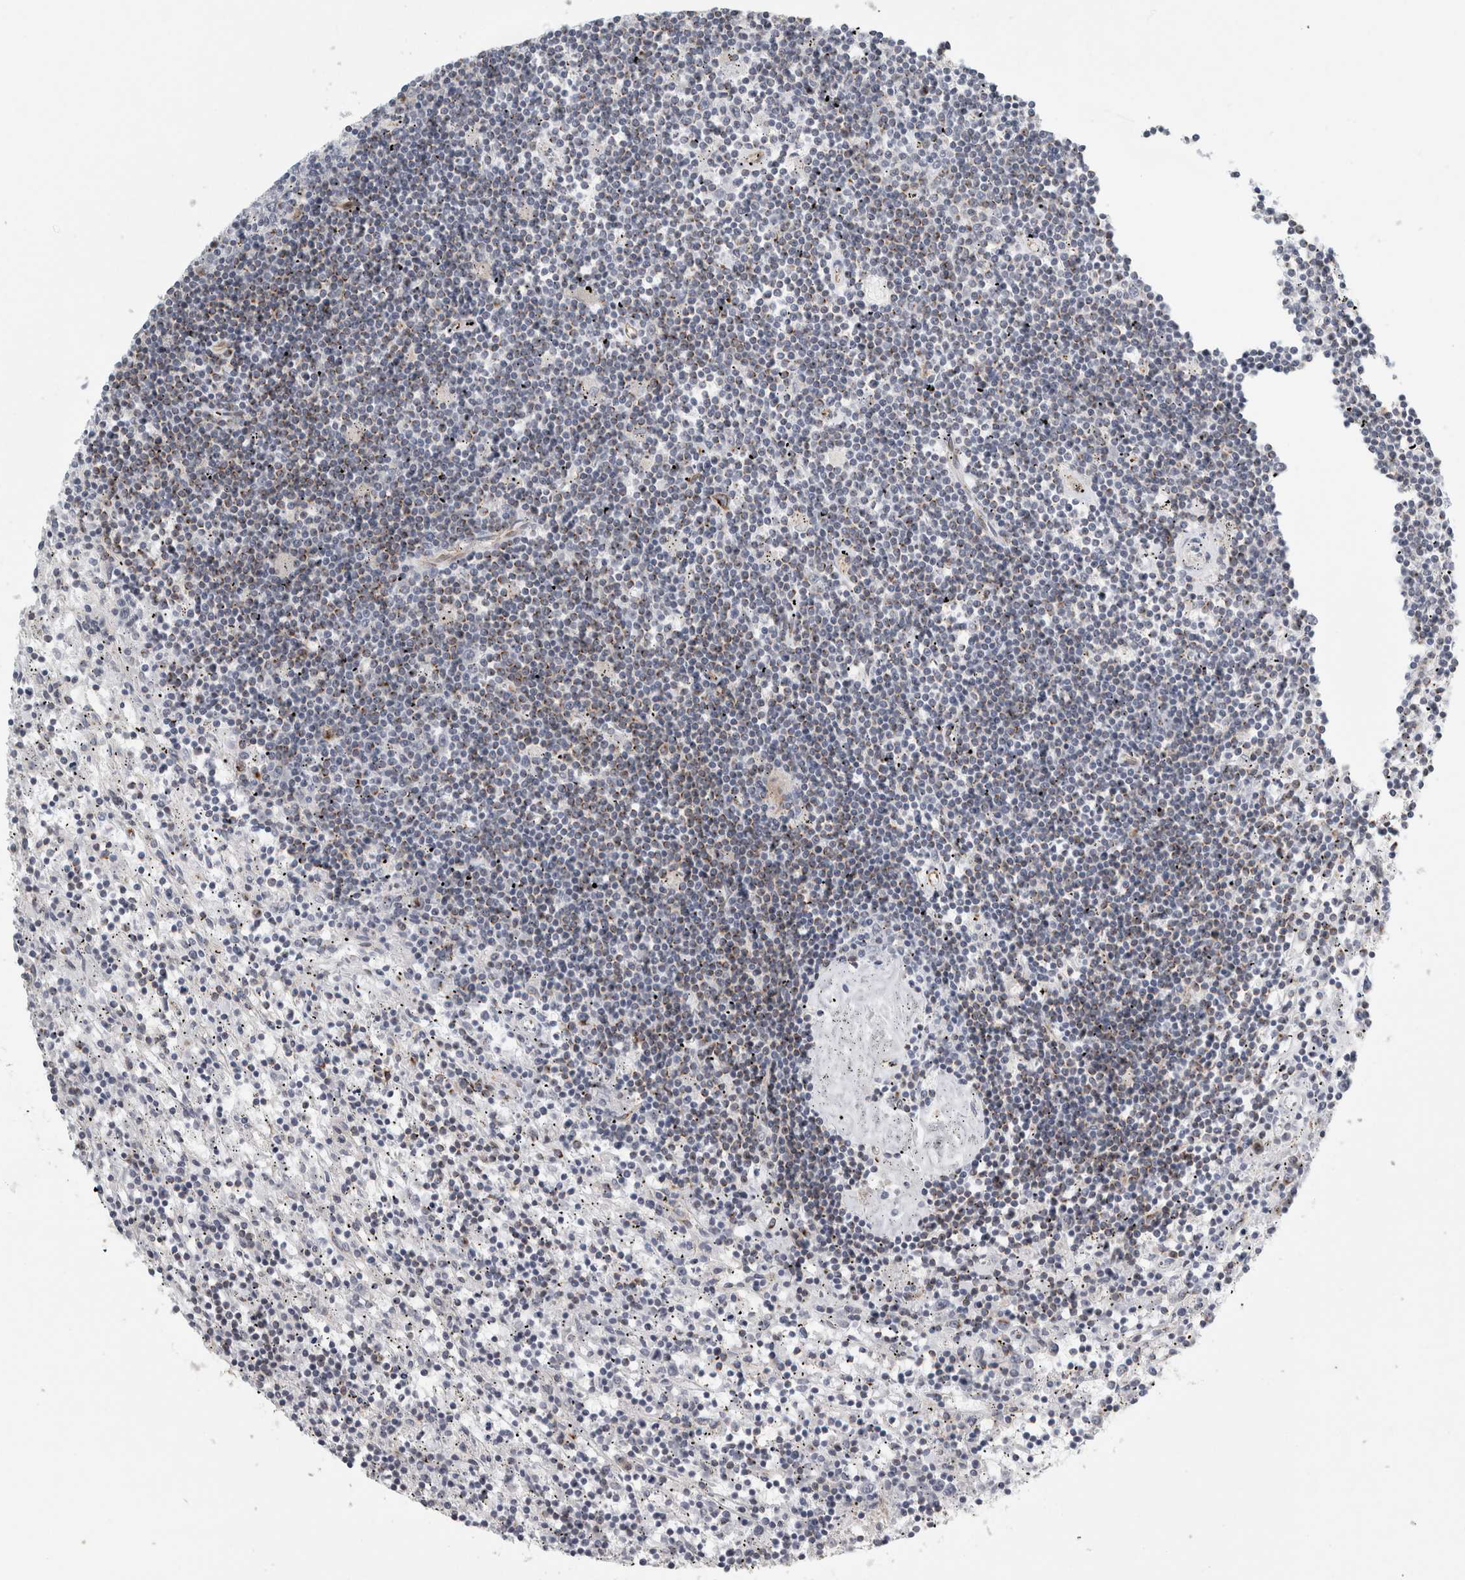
{"staining": {"intensity": "weak", "quantity": "25%-75%", "location": "cytoplasmic/membranous"}, "tissue": "lymphoma", "cell_type": "Tumor cells", "image_type": "cancer", "snomed": [{"axis": "morphology", "description": "Malignant lymphoma, non-Hodgkin's type, Low grade"}, {"axis": "topography", "description": "Spleen"}], "caption": "Immunohistochemistry (IHC) photomicrograph of neoplastic tissue: human lymphoma stained using immunohistochemistry (IHC) exhibits low levels of weak protein expression localized specifically in the cytoplasmic/membranous of tumor cells, appearing as a cytoplasmic/membranous brown color.", "gene": "PEX6", "patient": {"sex": "male", "age": 76}}